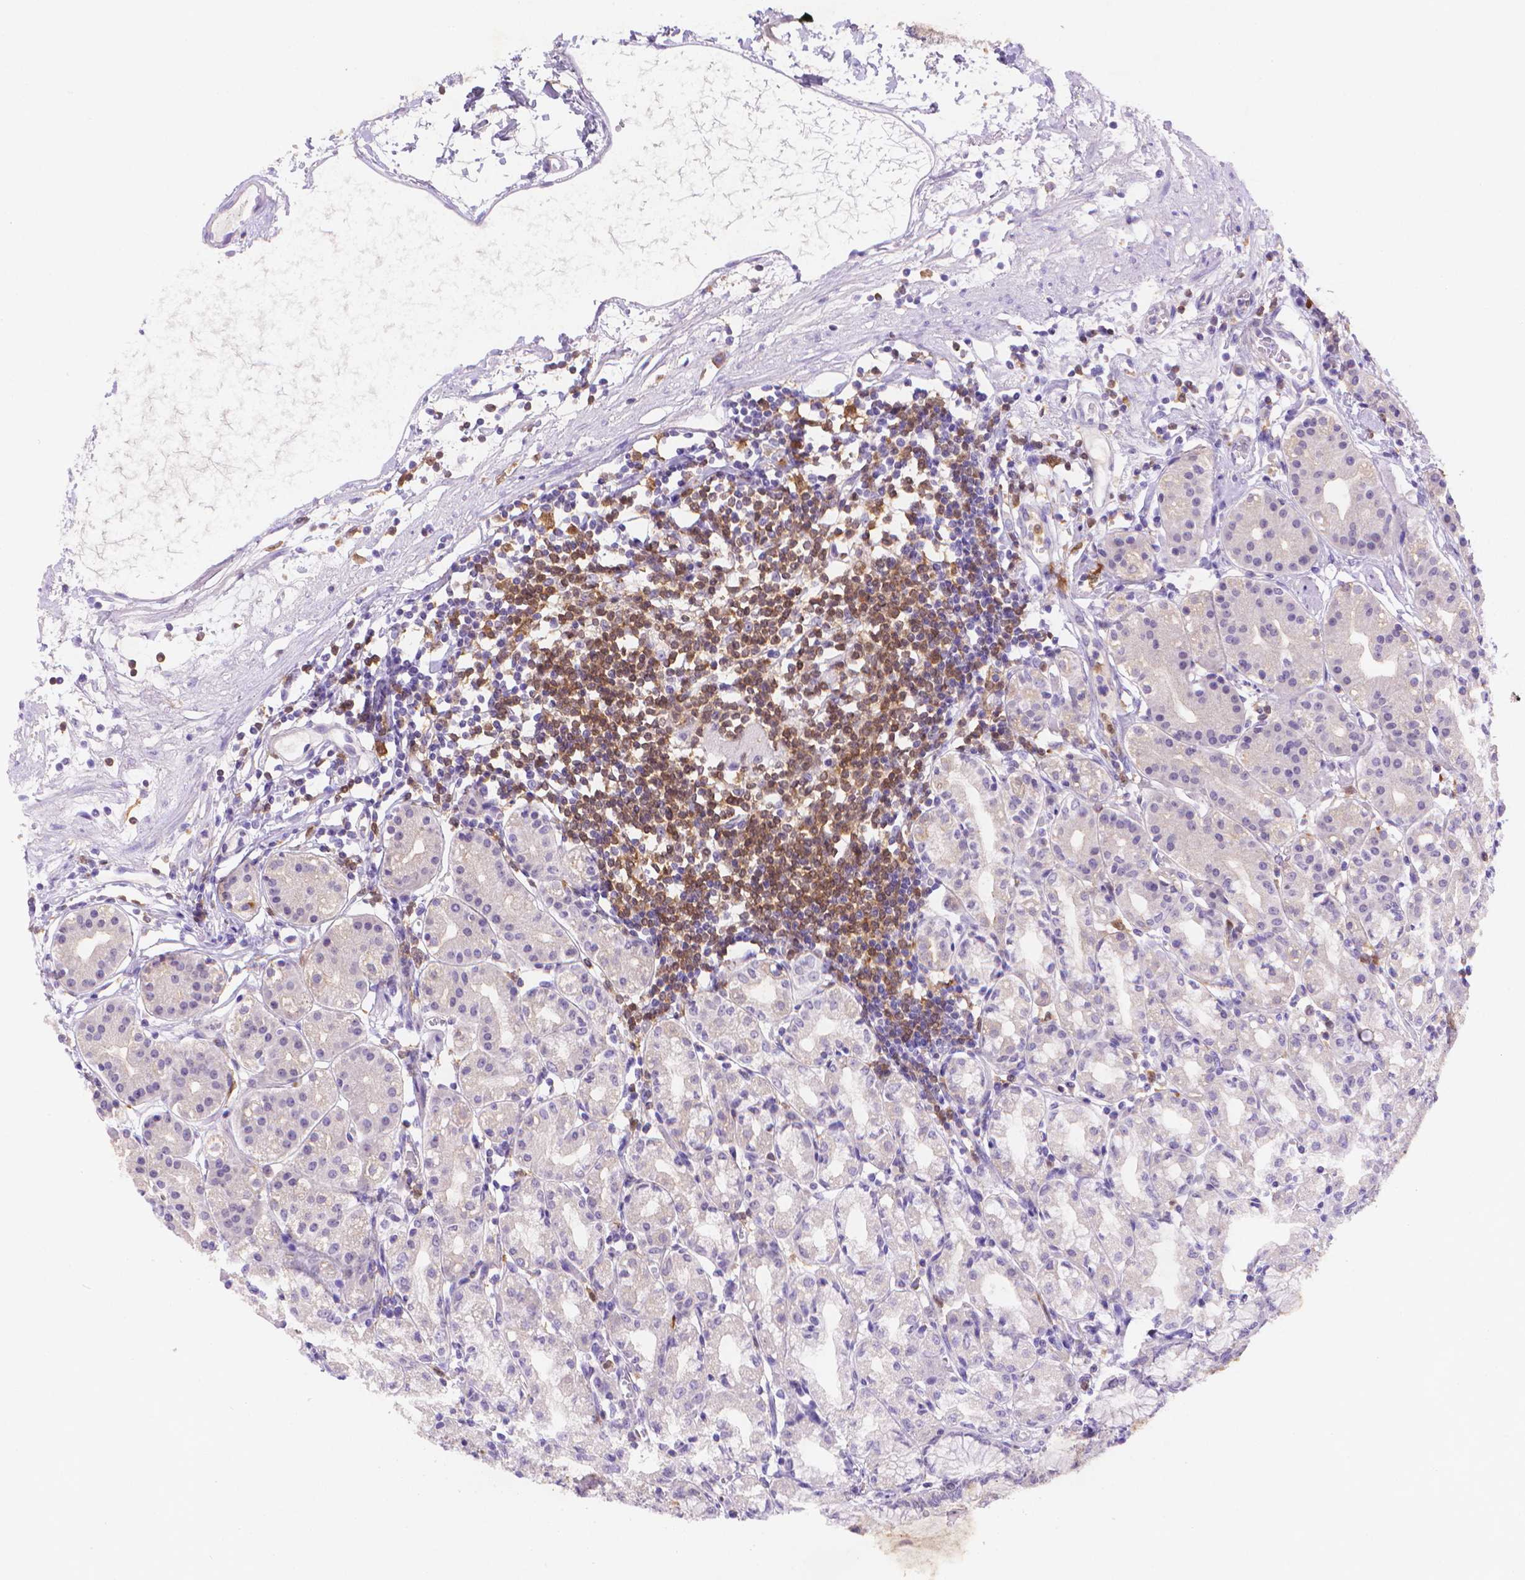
{"staining": {"intensity": "weak", "quantity": "<25%", "location": "cytoplasmic/membranous"}, "tissue": "stomach", "cell_type": "Glandular cells", "image_type": "normal", "snomed": [{"axis": "morphology", "description": "Normal tissue, NOS"}, {"axis": "topography", "description": "Skeletal muscle"}, {"axis": "topography", "description": "Stomach"}], "caption": "Immunohistochemistry of unremarkable human stomach demonstrates no expression in glandular cells. (DAB (3,3'-diaminobenzidine) immunohistochemistry (IHC) with hematoxylin counter stain).", "gene": "FGD2", "patient": {"sex": "female", "age": 57}}